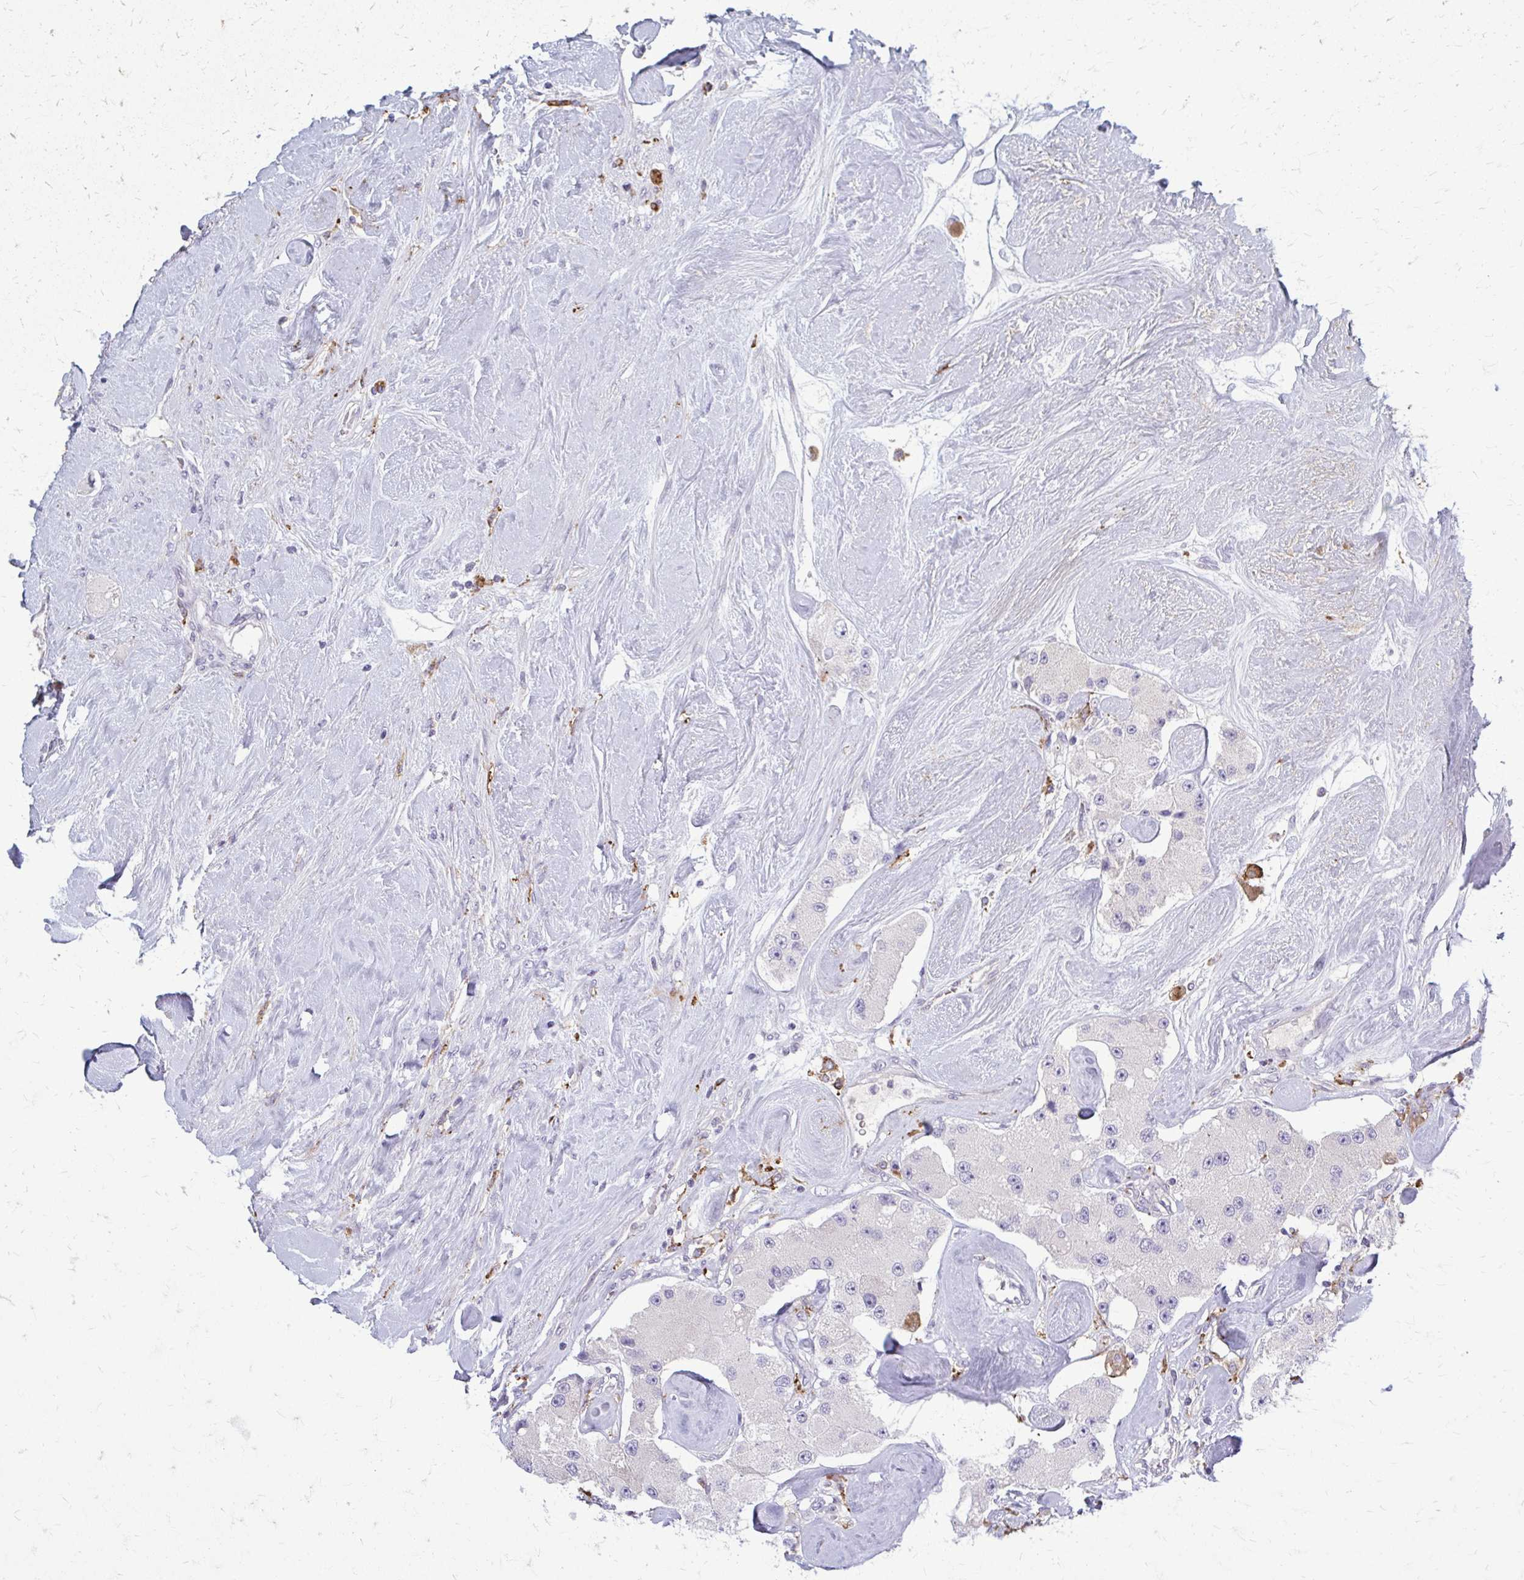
{"staining": {"intensity": "negative", "quantity": "none", "location": "none"}, "tissue": "carcinoid", "cell_type": "Tumor cells", "image_type": "cancer", "snomed": [{"axis": "morphology", "description": "Carcinoid, malignant, NOS"}, {"axis": "topography", "description": "Pancreas"}], "caption": "Immunohistochemical staining of malignant carcinoid exhibits no significant staining in tumor cells.", "gene": "MCRIP2", "patient": {"sex": "male", "age": 41}}